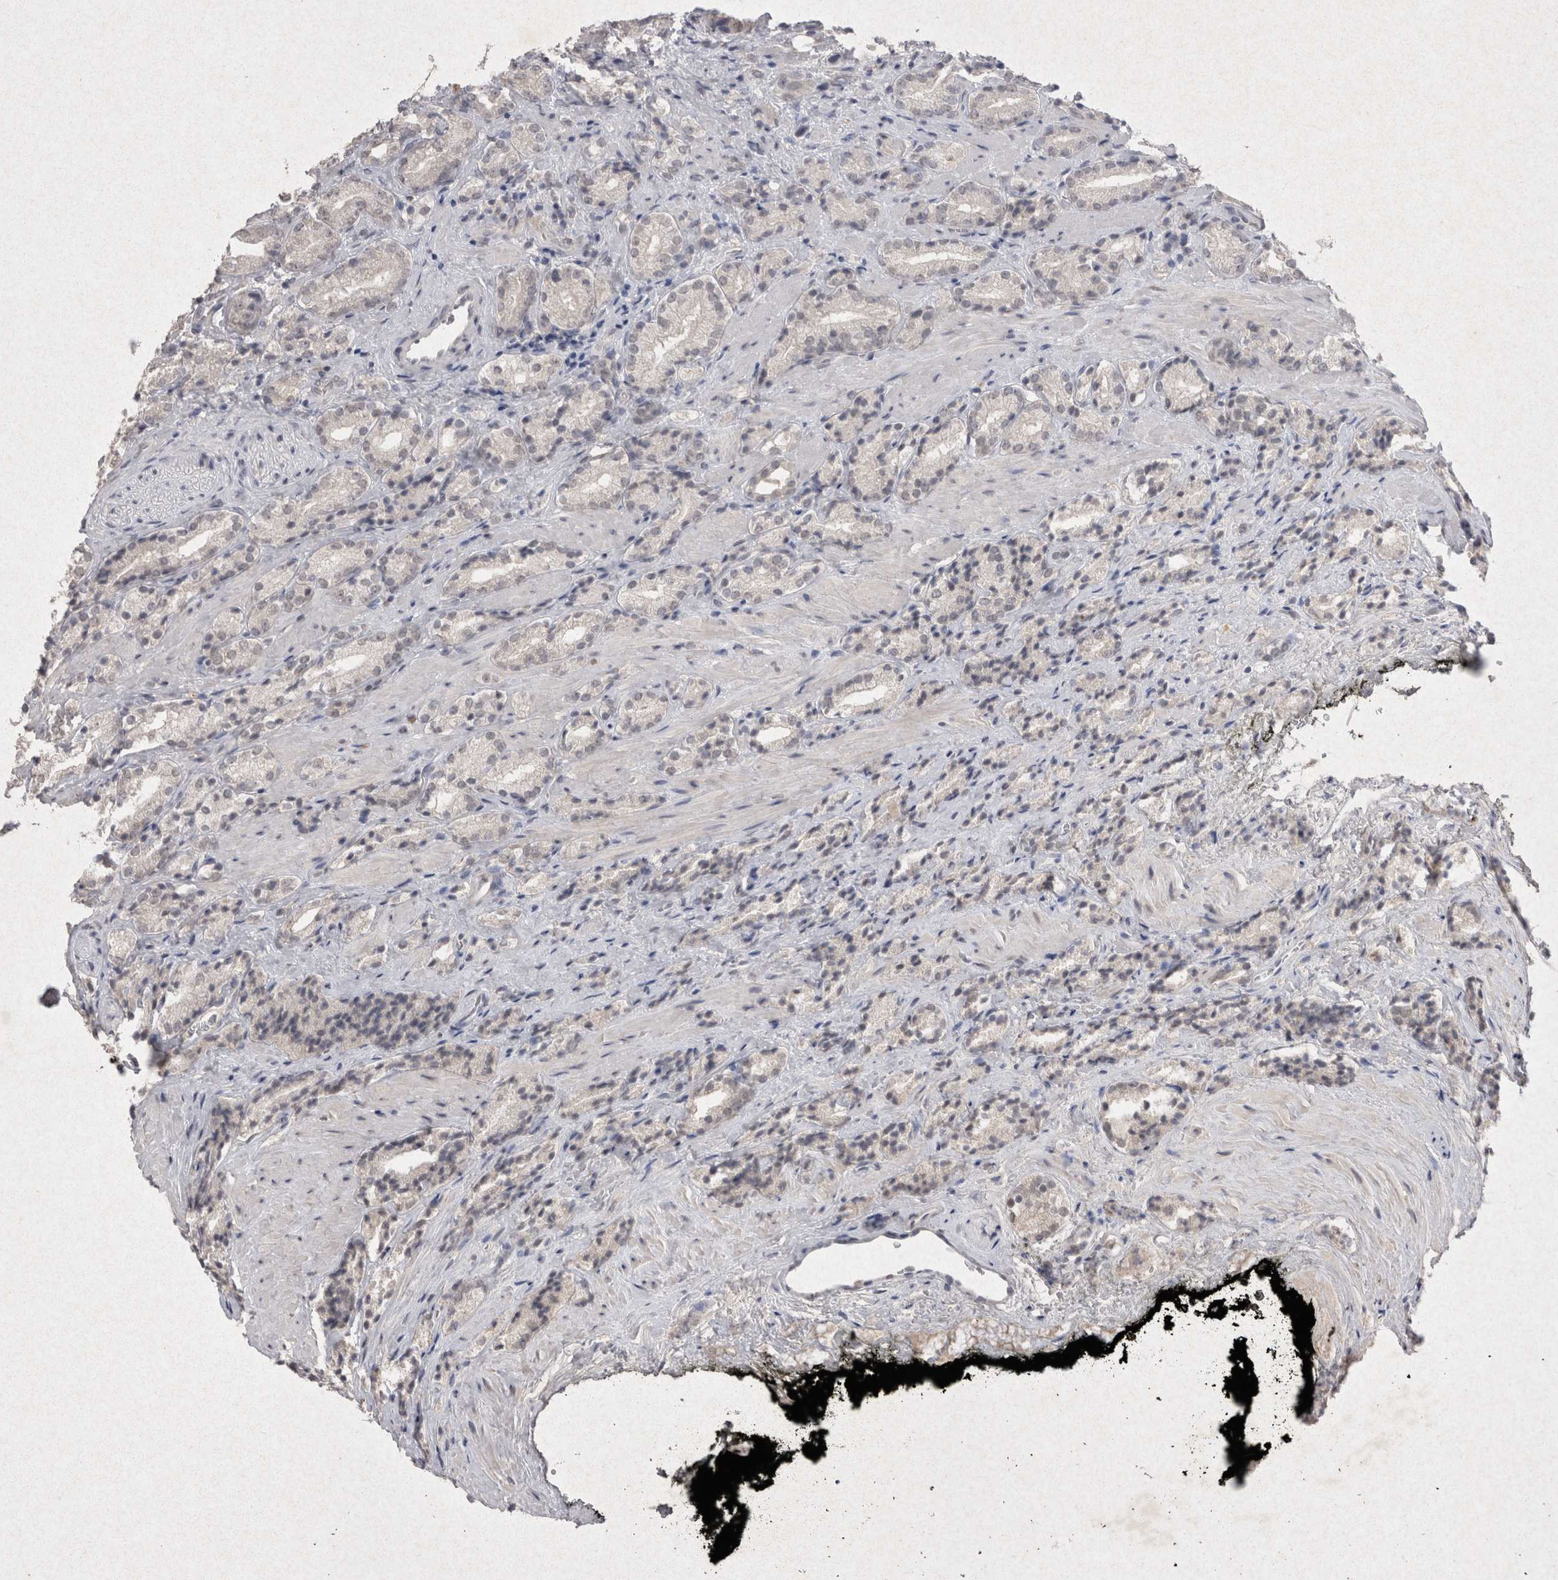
{"staining": {"intensity": "negative", "quantity": "none", "location": "none"}, "tissue": "prostate cancer", "cell_type": "Tumor cells", "image_type": "cancer", "snomed": [{"axis": "morphology", "description": "Adenocarcinoma, High grade"}, {"axis": "topography", "description": "Prostate"}], "caption": "Immunohistochemical staining of human prostate adenocarcinoma (high-grade) displays no significant positivity in tumor cells.", "gene": "LYVE1", "patient": {"sex": "male", "age": 71}}